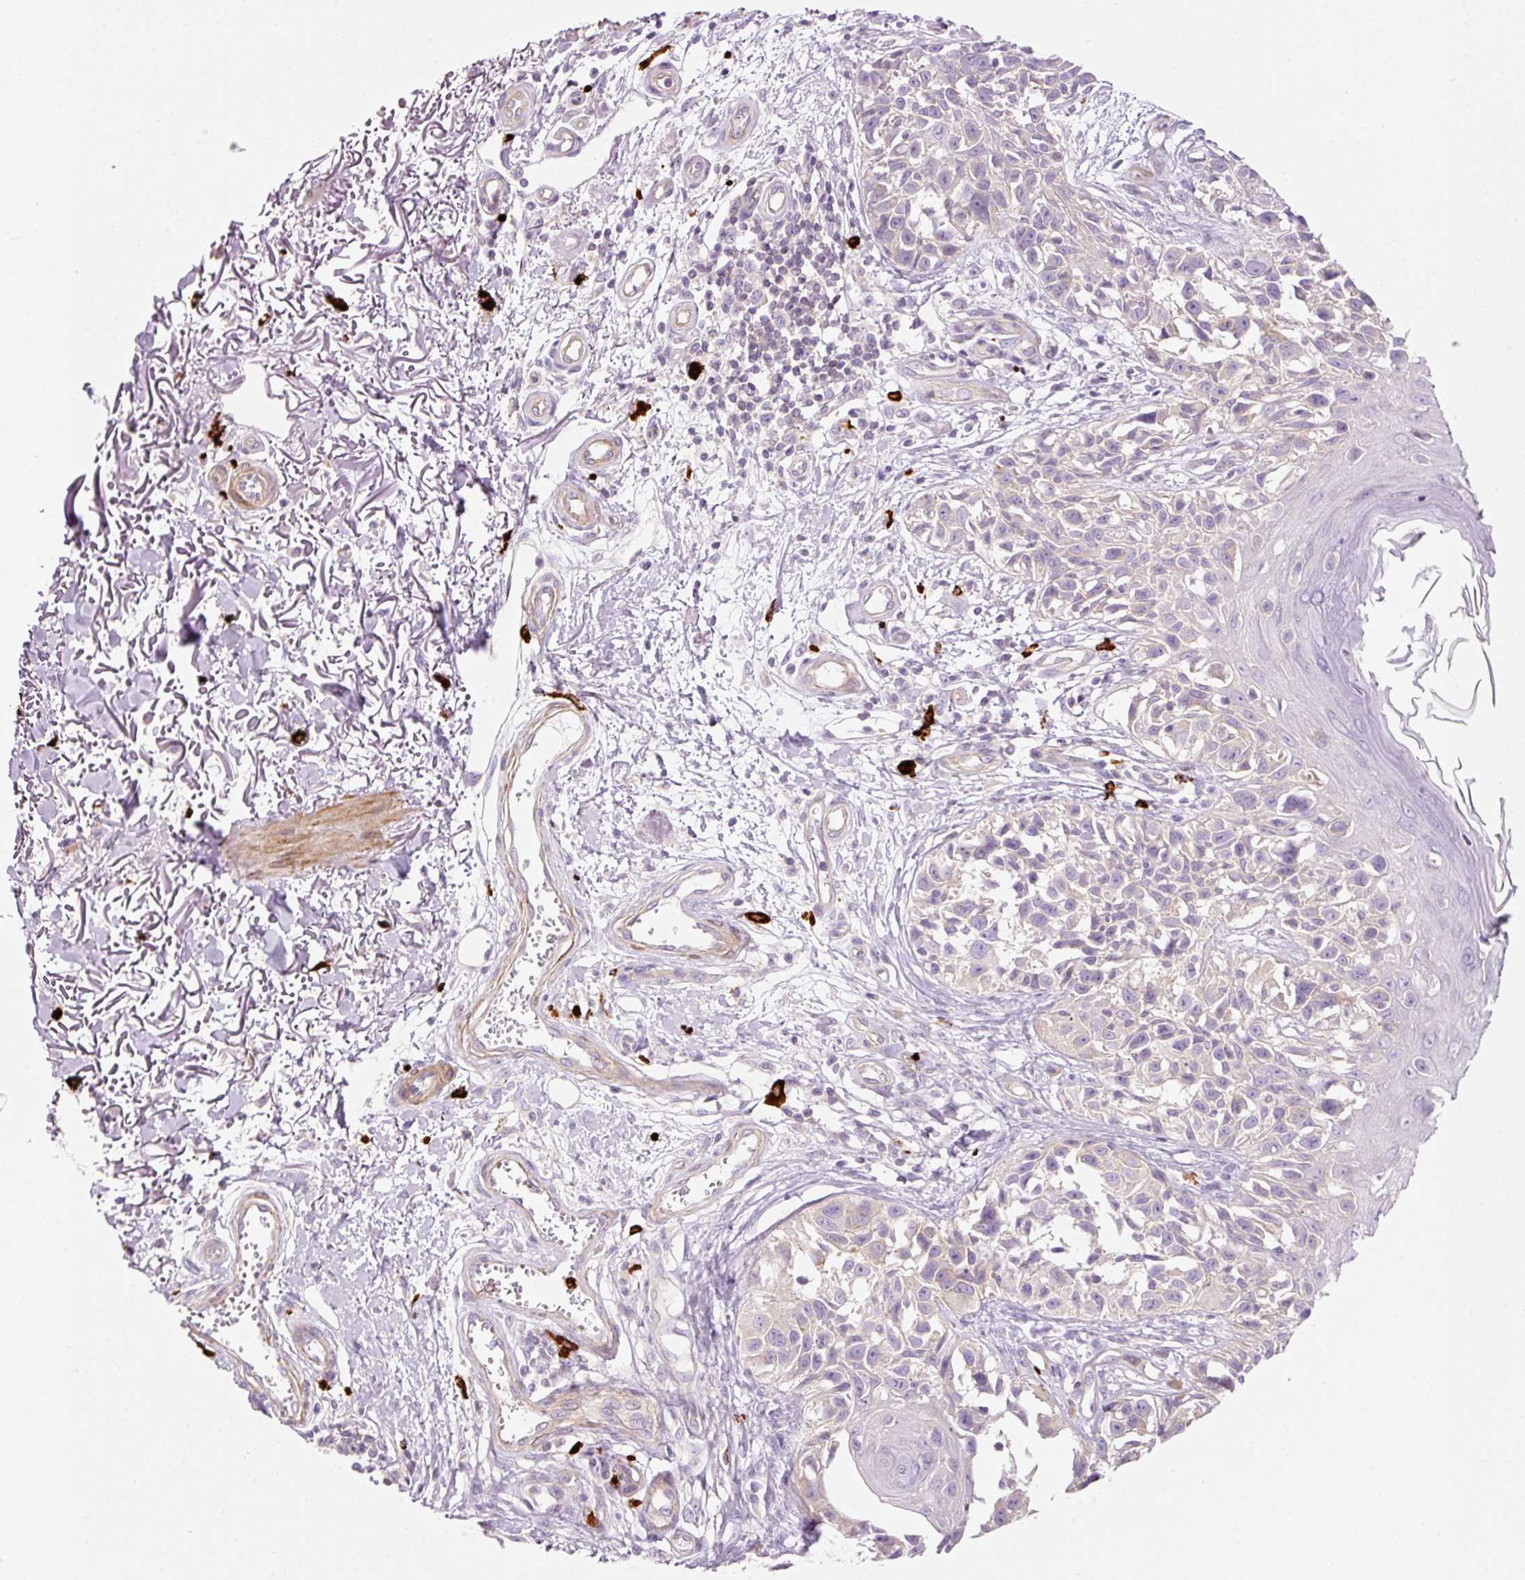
{"staining": {"intensity": "weak", "quantity": "25%-75%", "location": "cytoplasmic/membranous"}, "tissue": "melanoma", "cell_type": "Tumor cells", "image_type": "cancer", "snomed": [{"axis": "morphology", "description": "Malignant melanoma, NOS"}, {"axis": "topography", "description": "Skin"}], "caption": "Protein analysis of melanoma tissue reveals weak cytoplasmic/membranous staining in about 25%-75% of tumor cells. (Stains: DAB (3,3'-diaminobenzidine) in brown, nuclei in blue, Microscopy: brightfield microscopy at high magnification).", "gene": "MAP3K3", "patient": {"sex": "male", "age": 73}}